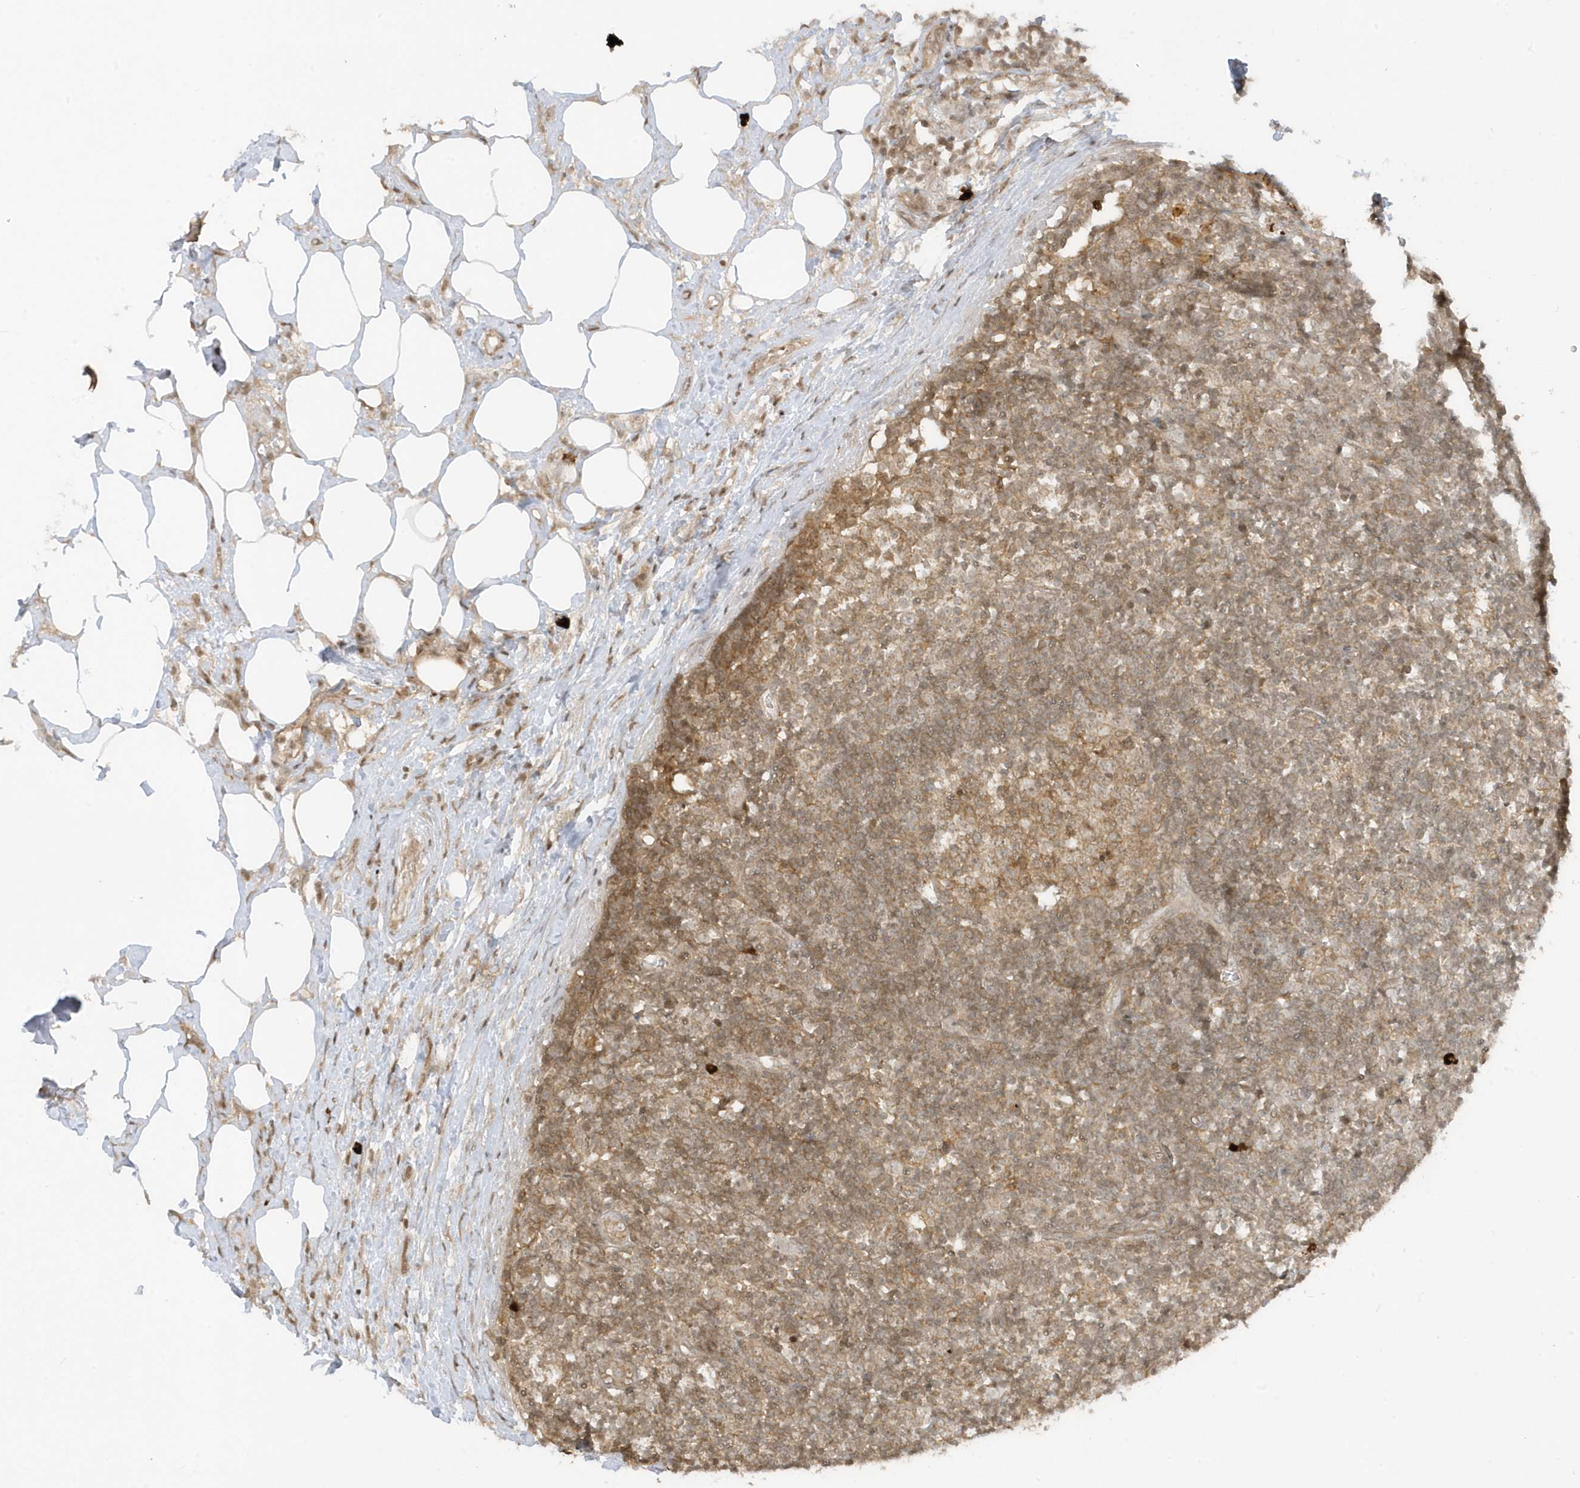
{"staining": {"intensity": "weak", "quantity": "25%-75%", "location": "cytoplasmic/membranous"}, "tissue": "lymph node", "cell_type": "Germinal center cells", "image_type": "normal", "snomed": [{"axis": "morphology", "description": "Normal tissue, NOS"}, {"axis": "morphology", "description": "Squamous cell carcinoma, metastatic, NOS"}, {"axis": "topography", "description": "Lymph node"}], "caption": "Brown immunohistochemical staining in benign lymph node shows weak cytoplasmic/membranous positivity in approximately 25%-75% of germinal center cells.", "gene": "PPP1R7", "patient": {"sex": "male", "age": 73}}